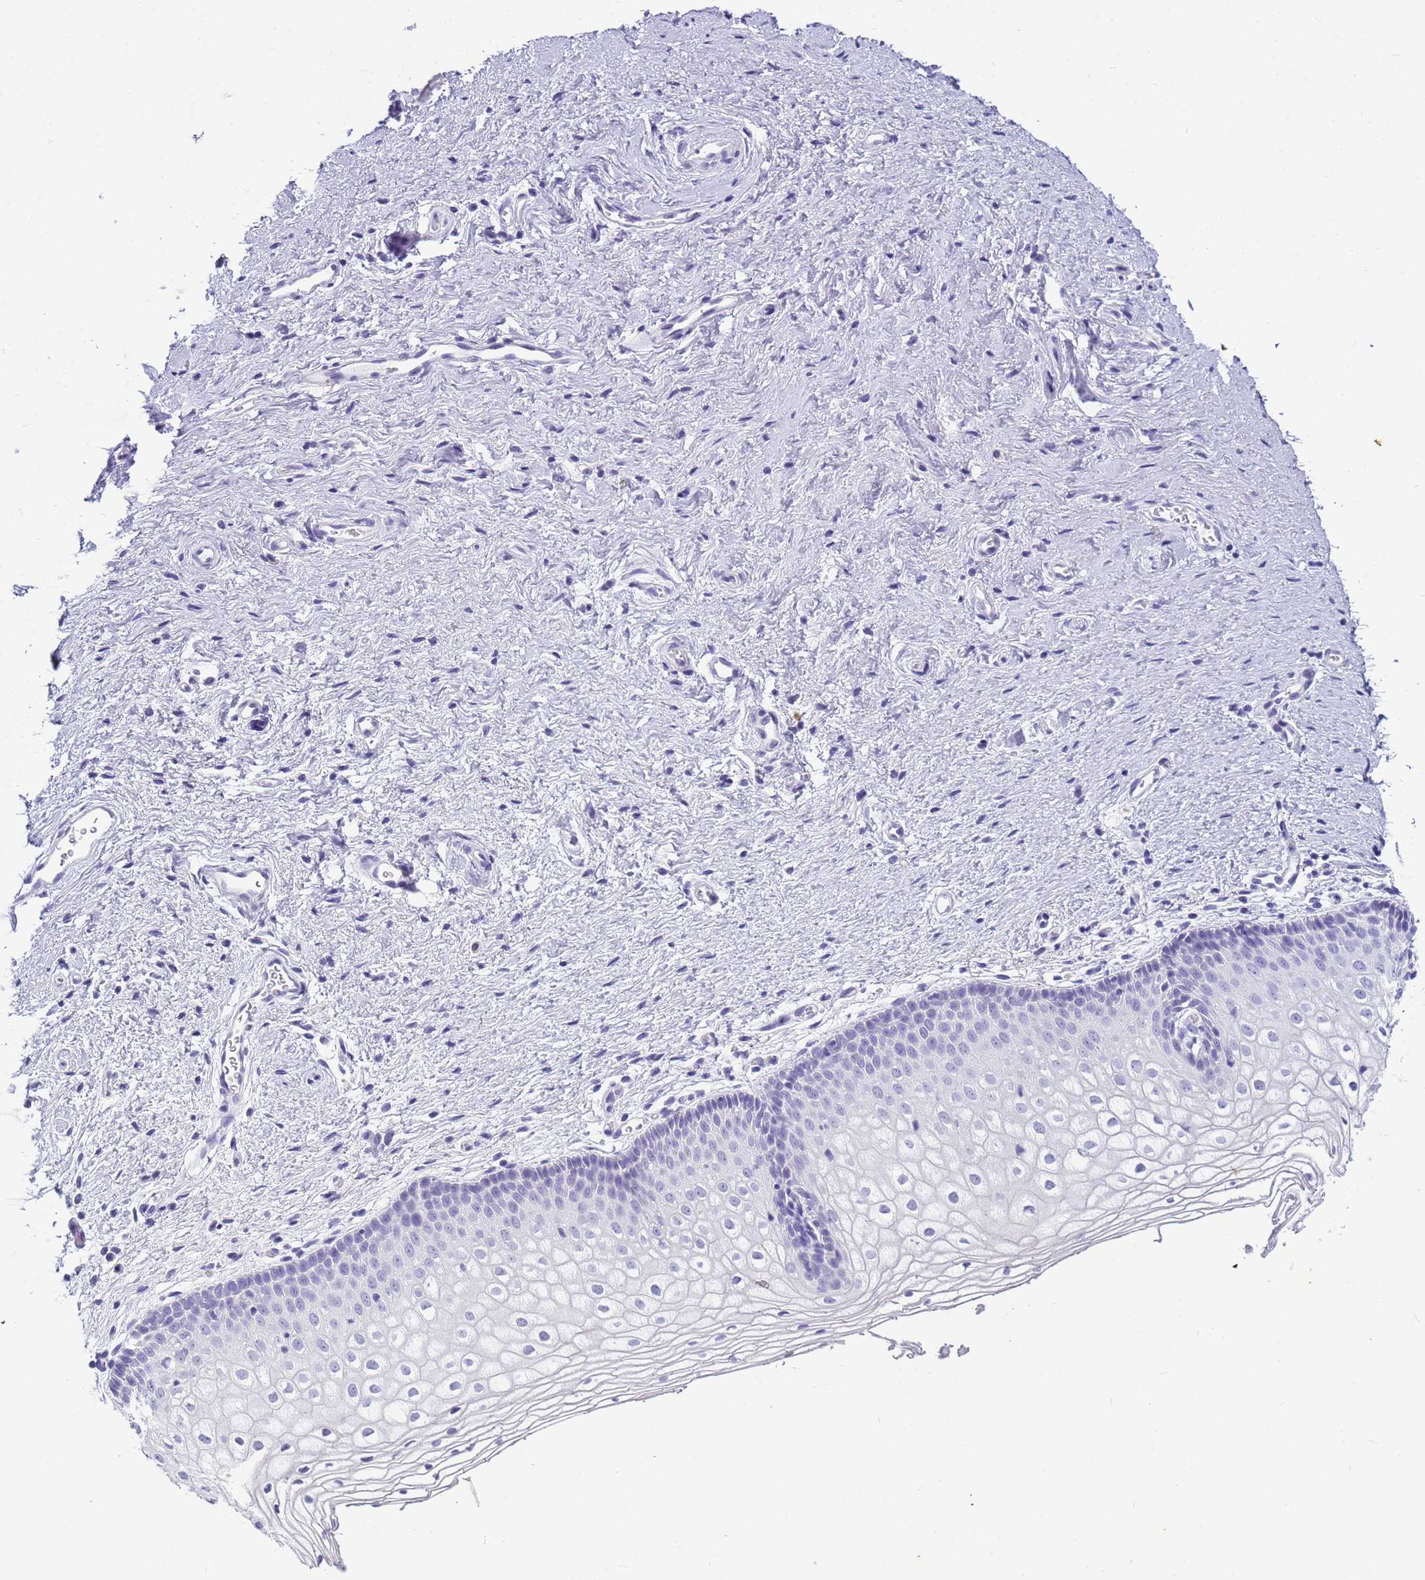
{"staining": {"intensity": "negative", "quantity": "none", "location": "none"}, "tissue": "vagina", "cell_type": "Squamous epithelial cells", "image_type": "normal", "snomed": [{"axis": "morphology", "description": "Normal tissue, NOS"}, {"axis": "topography", "description": "Vagina"}], "caption": "The immunohistochemistry (IHC) photomicrograph has no significant staining in squamous epithelial cells of vagina.", "gene": "CFAP100", "patient": {"sex": "female", "age": 60}}